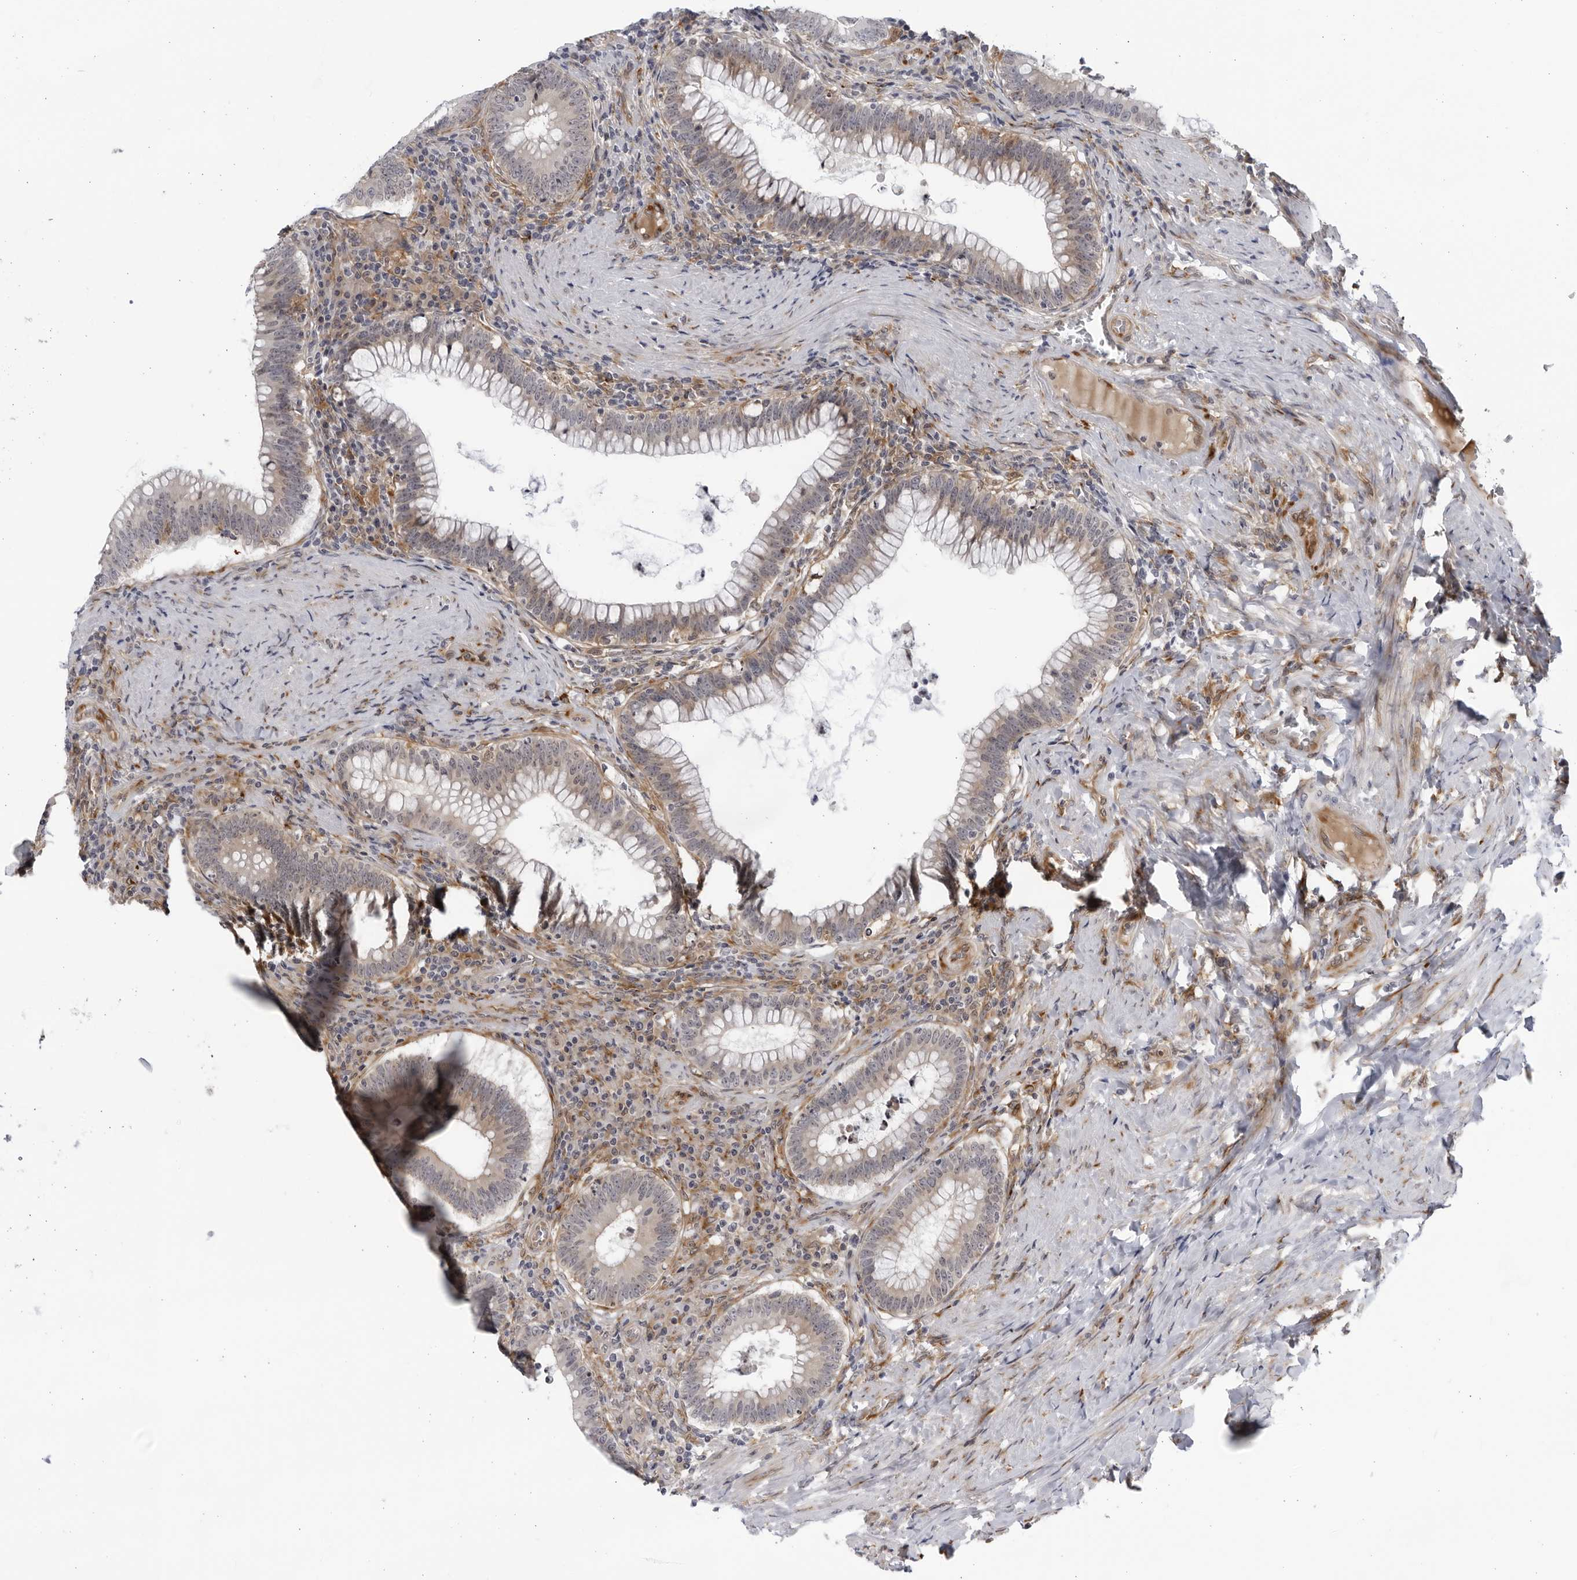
{"staining": {"intensity": "moderate", "quantity": "25%-75%", "location": "cytoplasmic/membranous"}, "tissue": "colorectal cancer", "cell_type": "Tumor cells", "image_type": "cancer", "snomed": [{"axis": "morphology", "description": "Normal tissue, NOS"}, {"axis": "topography", "description": "Colon"}], "caption": "Immunohistochemistry (IHC) (DAB (3,3'-diaminobenzidine)) staining of human colorectal cancer demonstrates moderate cytoplasmic/membranous protein positivity in about 25%-75% of tumor cells. The staining was performed using DAB (3,3'-diaminobenzidine), with brown indicating positive protein expression. Nuclei are stained blue with hematoxylin.", "gene": "BMP2K", "patient": {"sex": "female", "age": 82}}